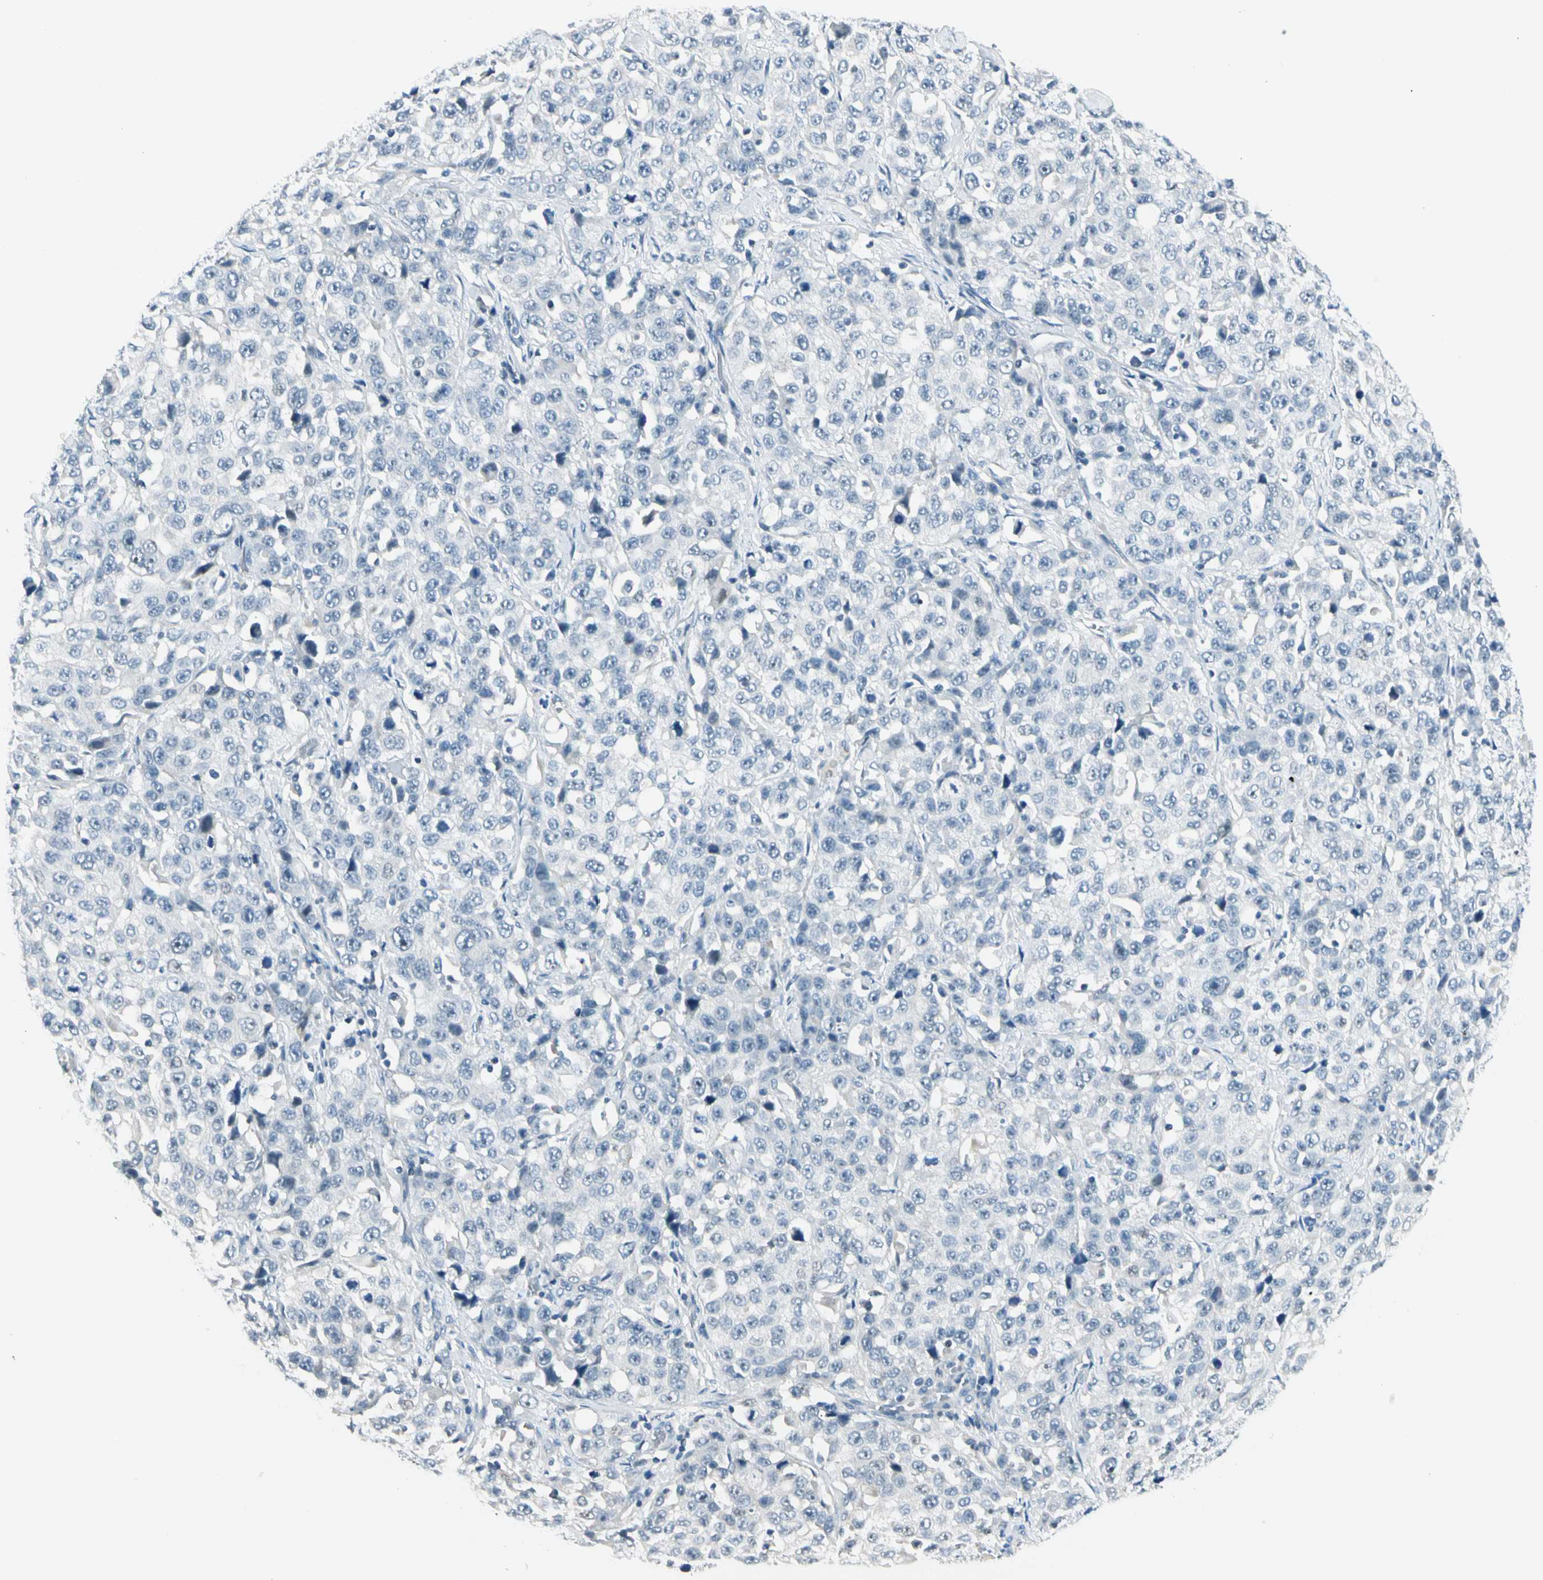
{"staining": {"intensity": "negative", "quantity": "none", "location": "none"}, "tissue": "stomach cancer", "cell_type": "Tumor cells", "image_type": "cancer", "snomed": [{"axis": "morphology", "description": "Normal tissue, NOS"}, {"axis": "morphology", "description": "Adenocarcinoma, NOS"}, {"axis": "topography", "description": "Stomach"}], "caption": "This is an IHC histopathology image of human adenocarcinoma (stomach). There is no expression in tumor cells.", "gene": "ZSCAN1", "patient": {"sex": "male", "age": 48}}